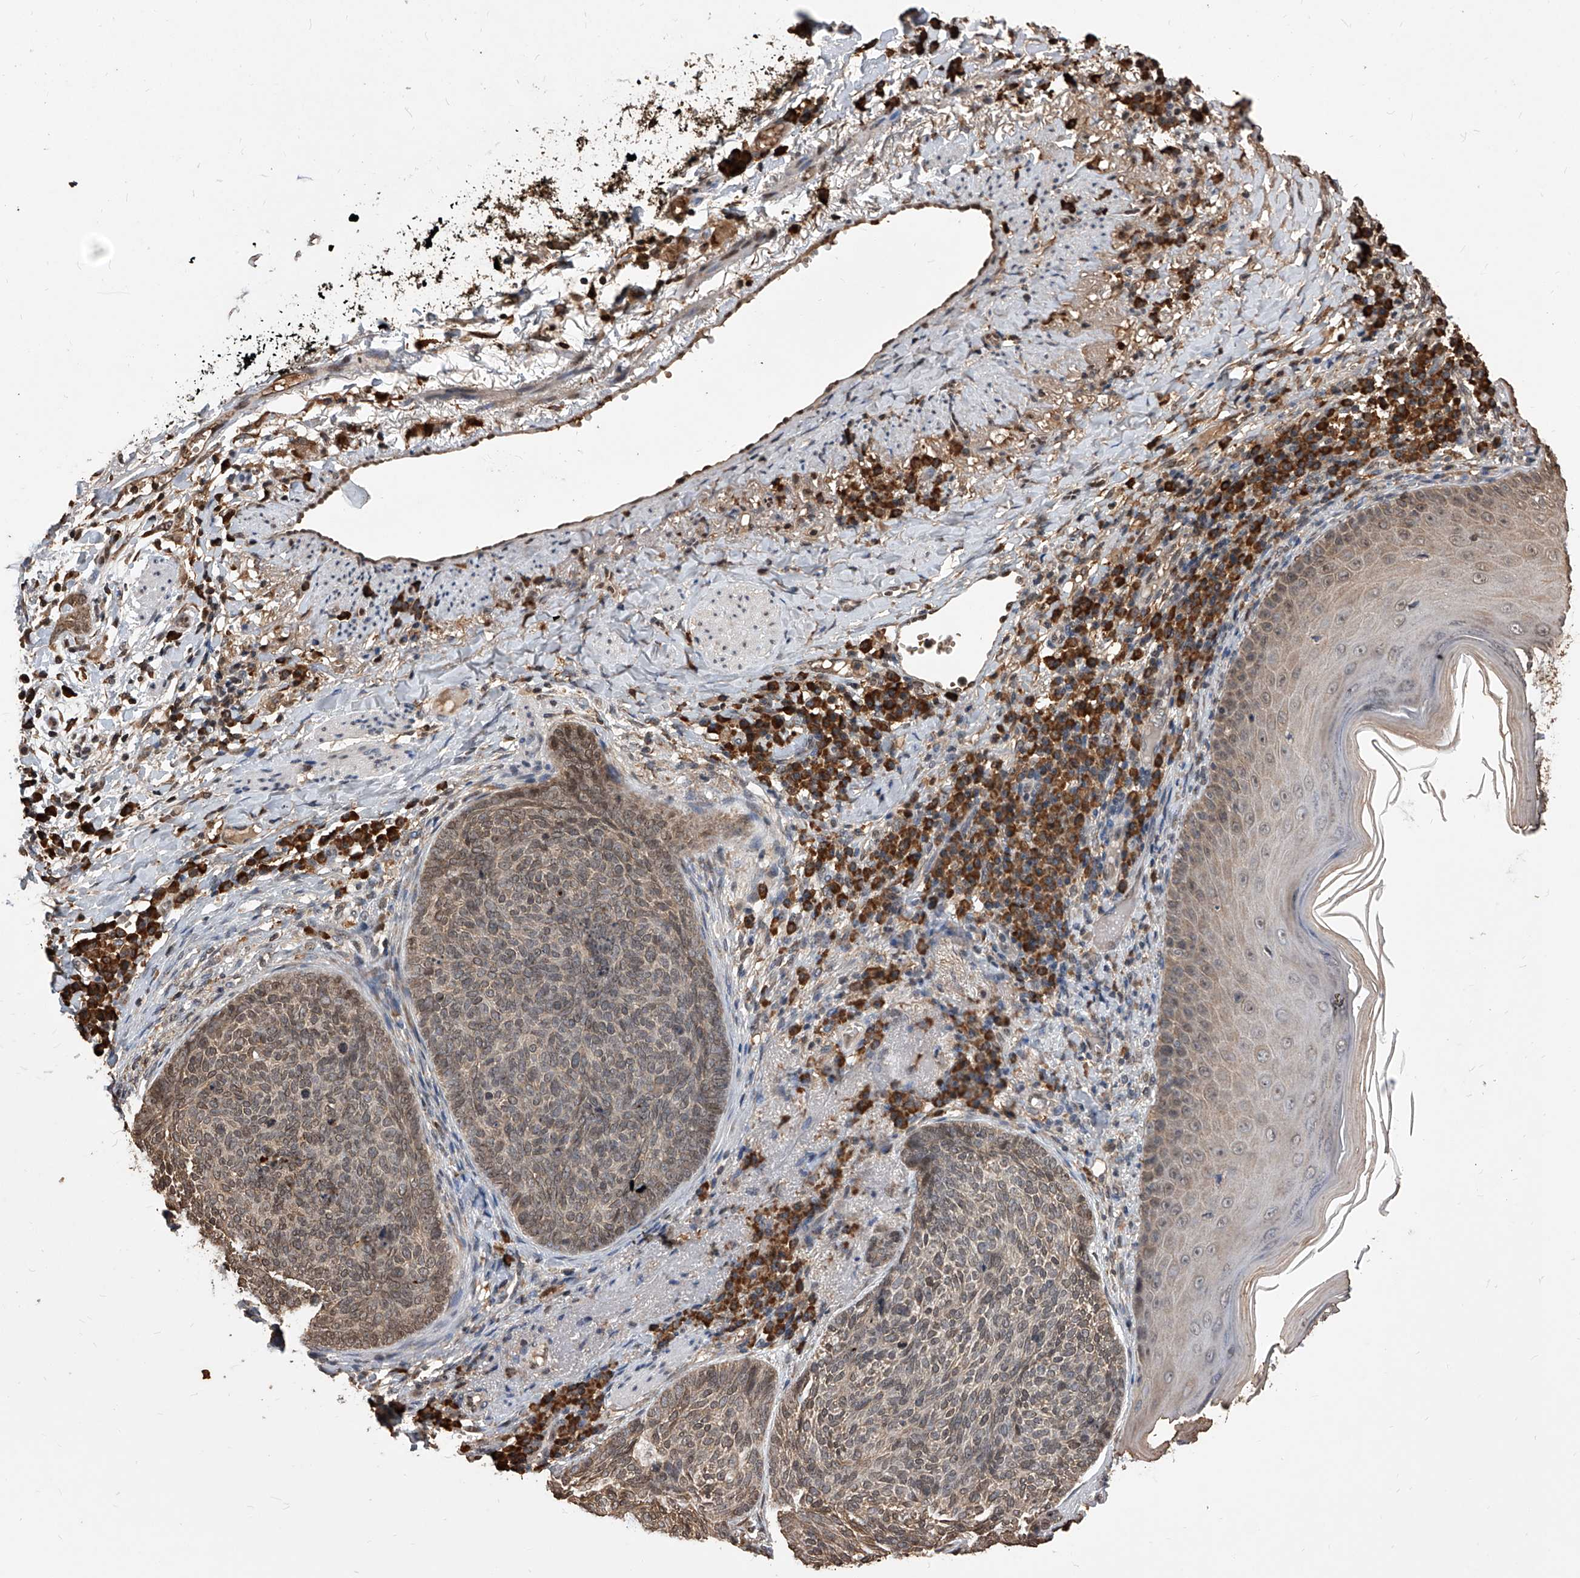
{"staining": {"intensity": "moderate", "quantity": "25%-75%", "location": "cytoplasmic/membranous,nuclear"}, "tissue": "skin cancer", "cell_type": "Tumor cells", "image_type": "cancer", "snomed": [{"axis": "morphology", "description": "Basal cell carcinoma"}, {"axis": "topography", "description": "Skin"}], "caption": "High-power microscopy captured an immunohistochemistry photomicrograph of skin basal cell carcinoma, revealing moderate cytoplasmic/membranous and nuclear positivity in approximately 25%-75% of tumor cells. The staining is performed using DAB brown chromogen to label protein expression. The nuclei are counter-stained blue using hematoxylin.", "gene": "ID1", "patient": {"sex": "male", "age": 85}}